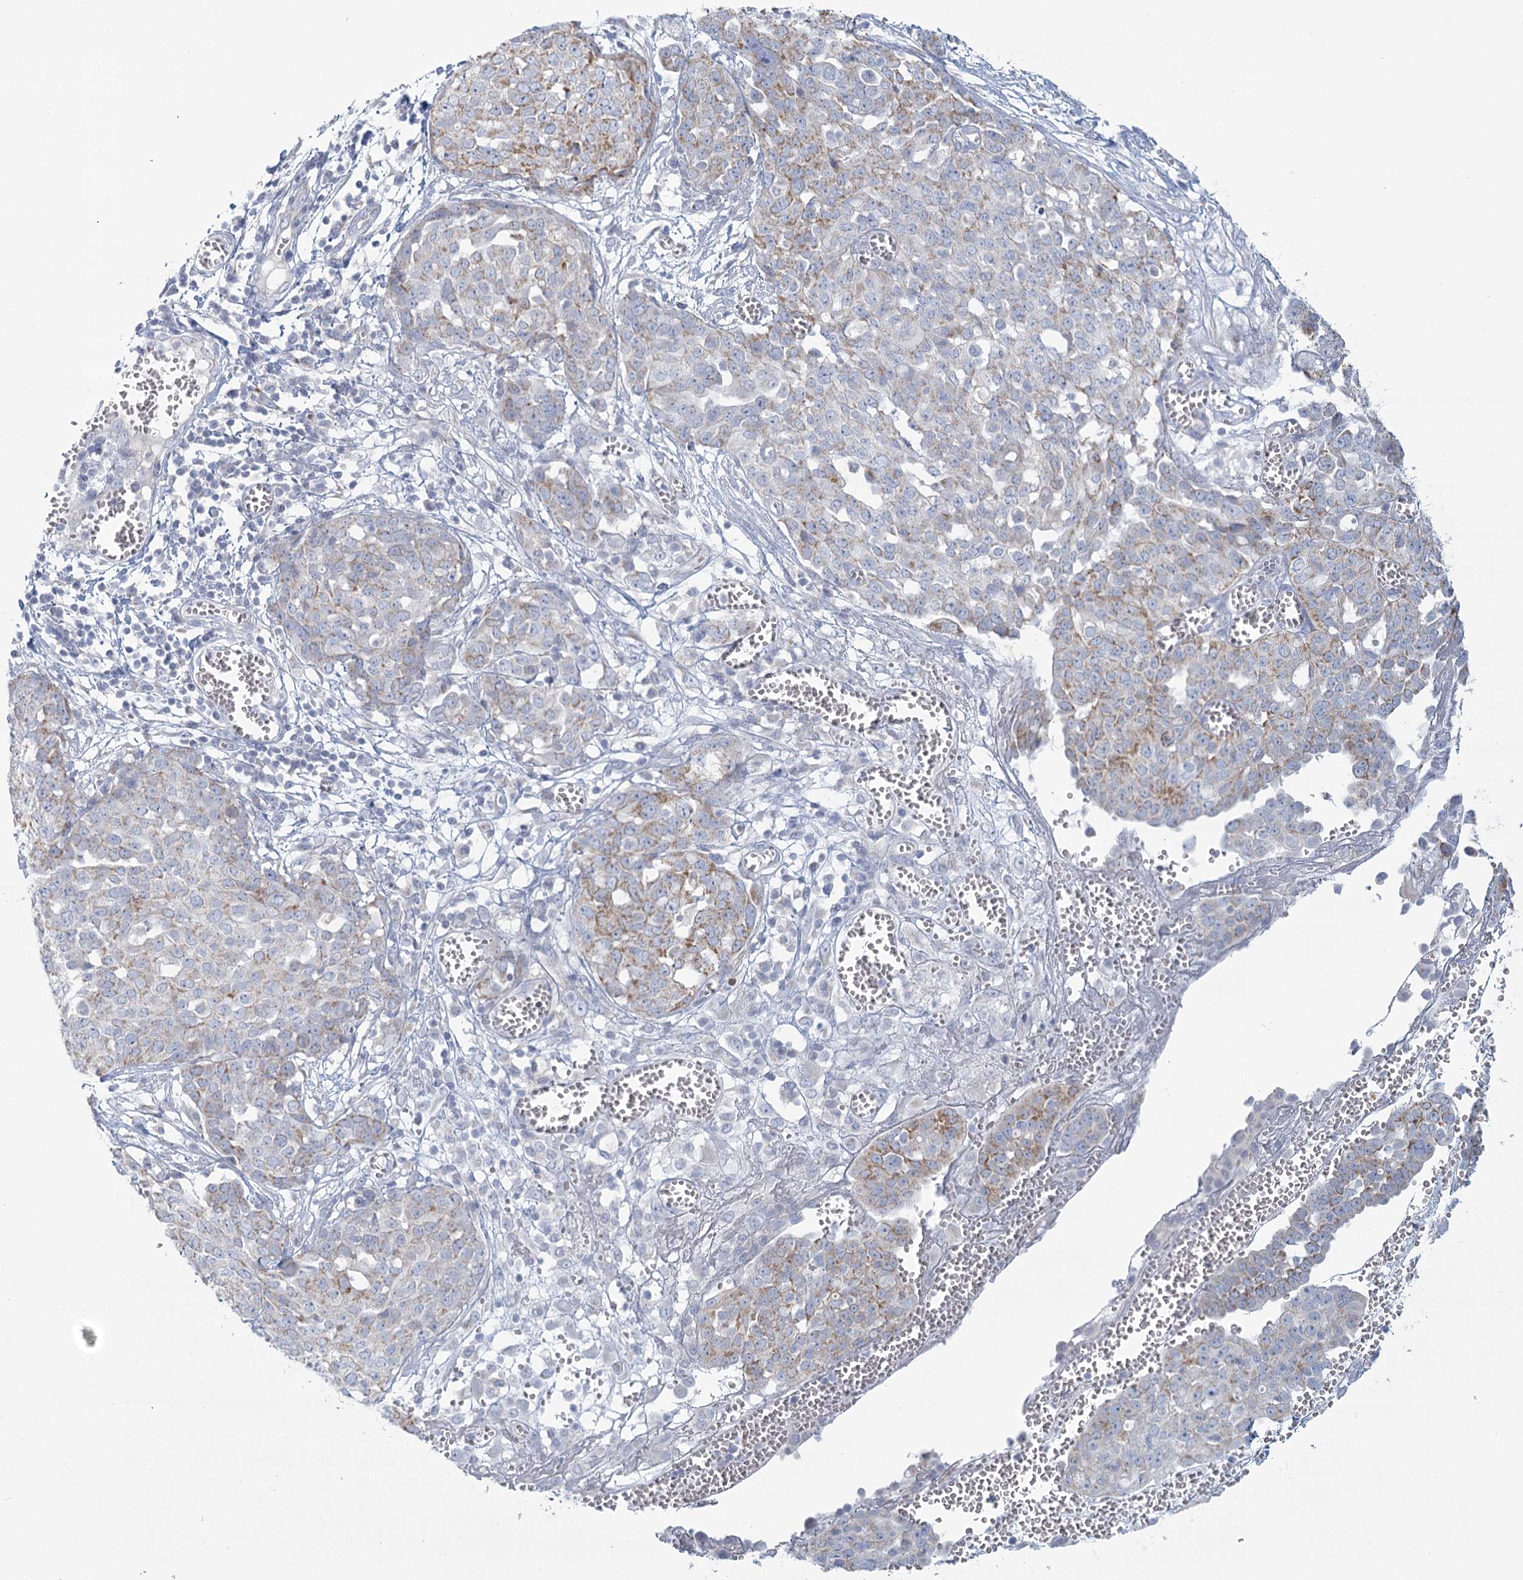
{"staining": {"intensity": "moderate", "quantity": "<25%", "location": "cytoplasmic/membranous"}, "tissue": "ovarian cancer", "cell_type": "Tumor cells", "image_type": "cancer", "snomed": [{"axis": "morphology", "description": "Cystadenocarcinoma, serous, NOS"}, {"axis": "topography", "description": "Soft tissue"}, {"axis": "topography", "description": "Ovary"}], "caption": "Human ovarian cancer stained for a protein (brown) exhibits moderate cytoplasmic/membranous positive positivity in about <25% of tumor cells.", "gene": "BPHL", "patient": {"sex": "female", "age": 57}}